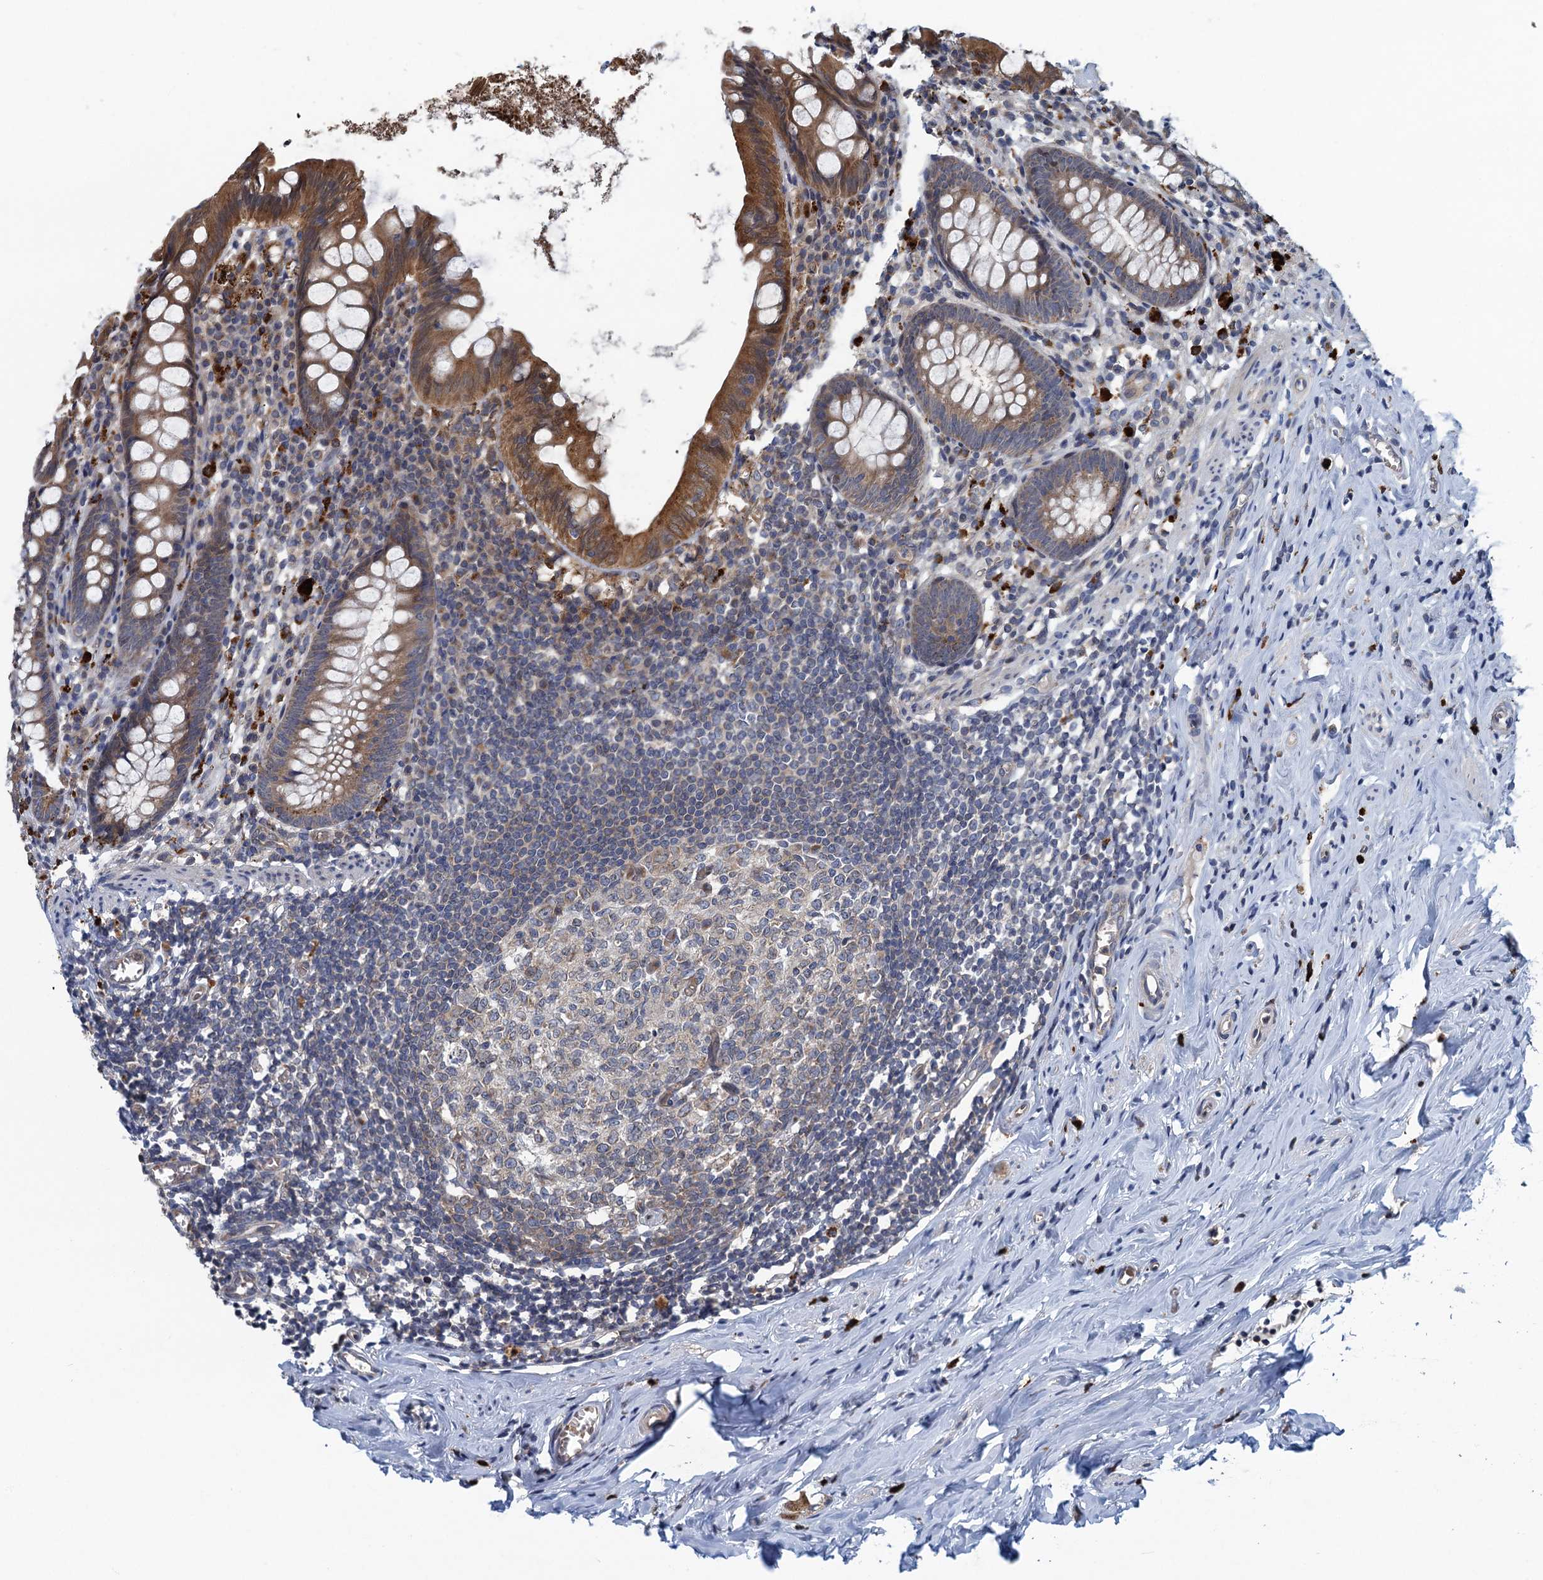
{"staining": {"intensity": "moderate", "quantity": ">75%", "location": "cytoplasmic/membranous"}, "tissue": "appendix", "cell_type": "Glandular cells", "image_type": "normal", "snomed": [{"axis": "morphology", "description": "Normal tissue, NOS"}, {"axis": "topography", "description": "Appendix"}], "caption": "Unremarkable appendix shows moderate cytoplasmic/membranous positivity in about >75% of glandular cells.", "gene": "KBTBD8", "patient": {"sex": "female", "age": 51}}